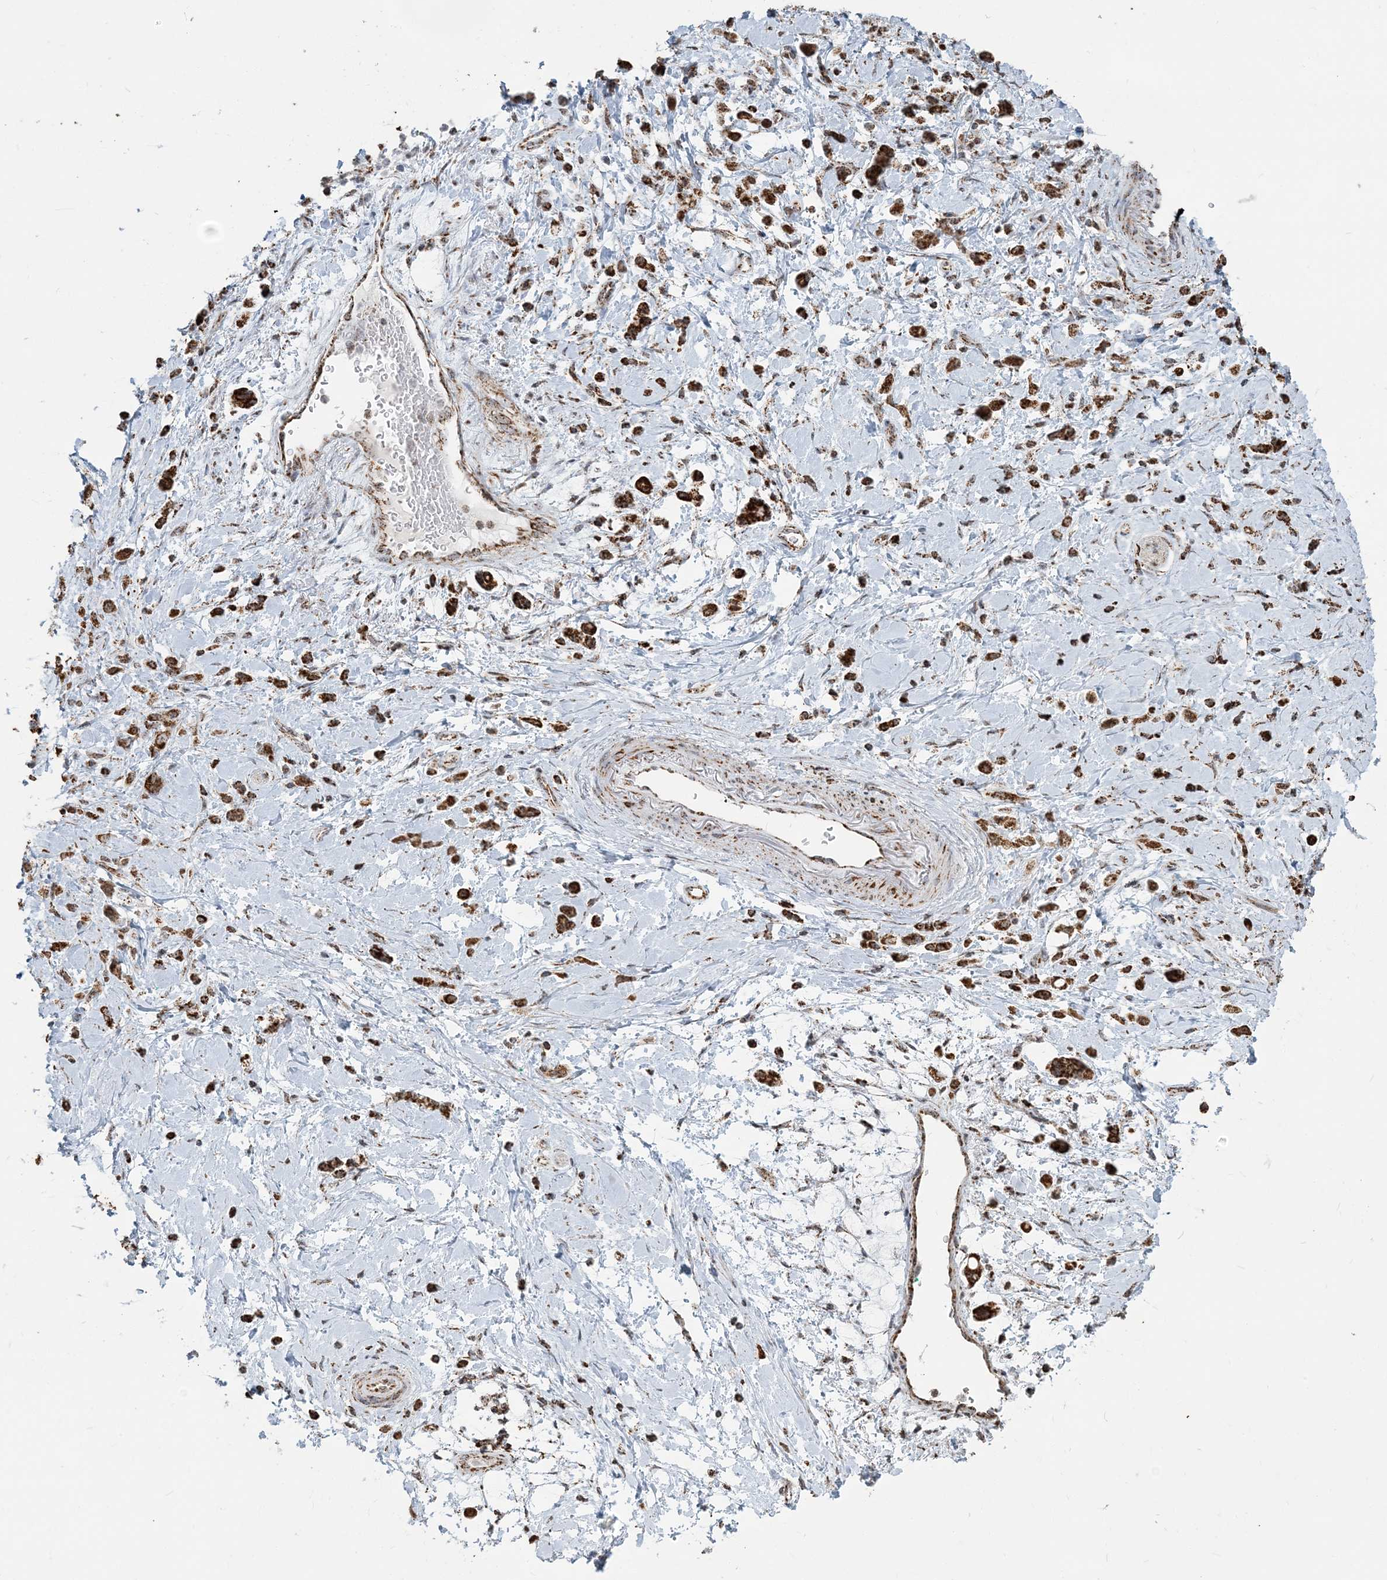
{"staining": {"intensity": "strong", "quantity": ">75%", "location": "cytoplasmic/membranous"}, "tissue": "stomach cancer", "cell_type": "Tumor cells", "image_type": "cancer", "snomed": [{"axis": "morphology", "description": "Adenocarcinoma, NOS"}, {"axis": "topography", "description": "Stomach"}], "caption": "This is an image of immunohistochemistry staining of stomach adenocarcinoma, which shows strong positivity in the cytoplasmic/membranous of tumor cells.", "gene": "SUCLG1", "patient": {"sex": "female", "age": 60}}